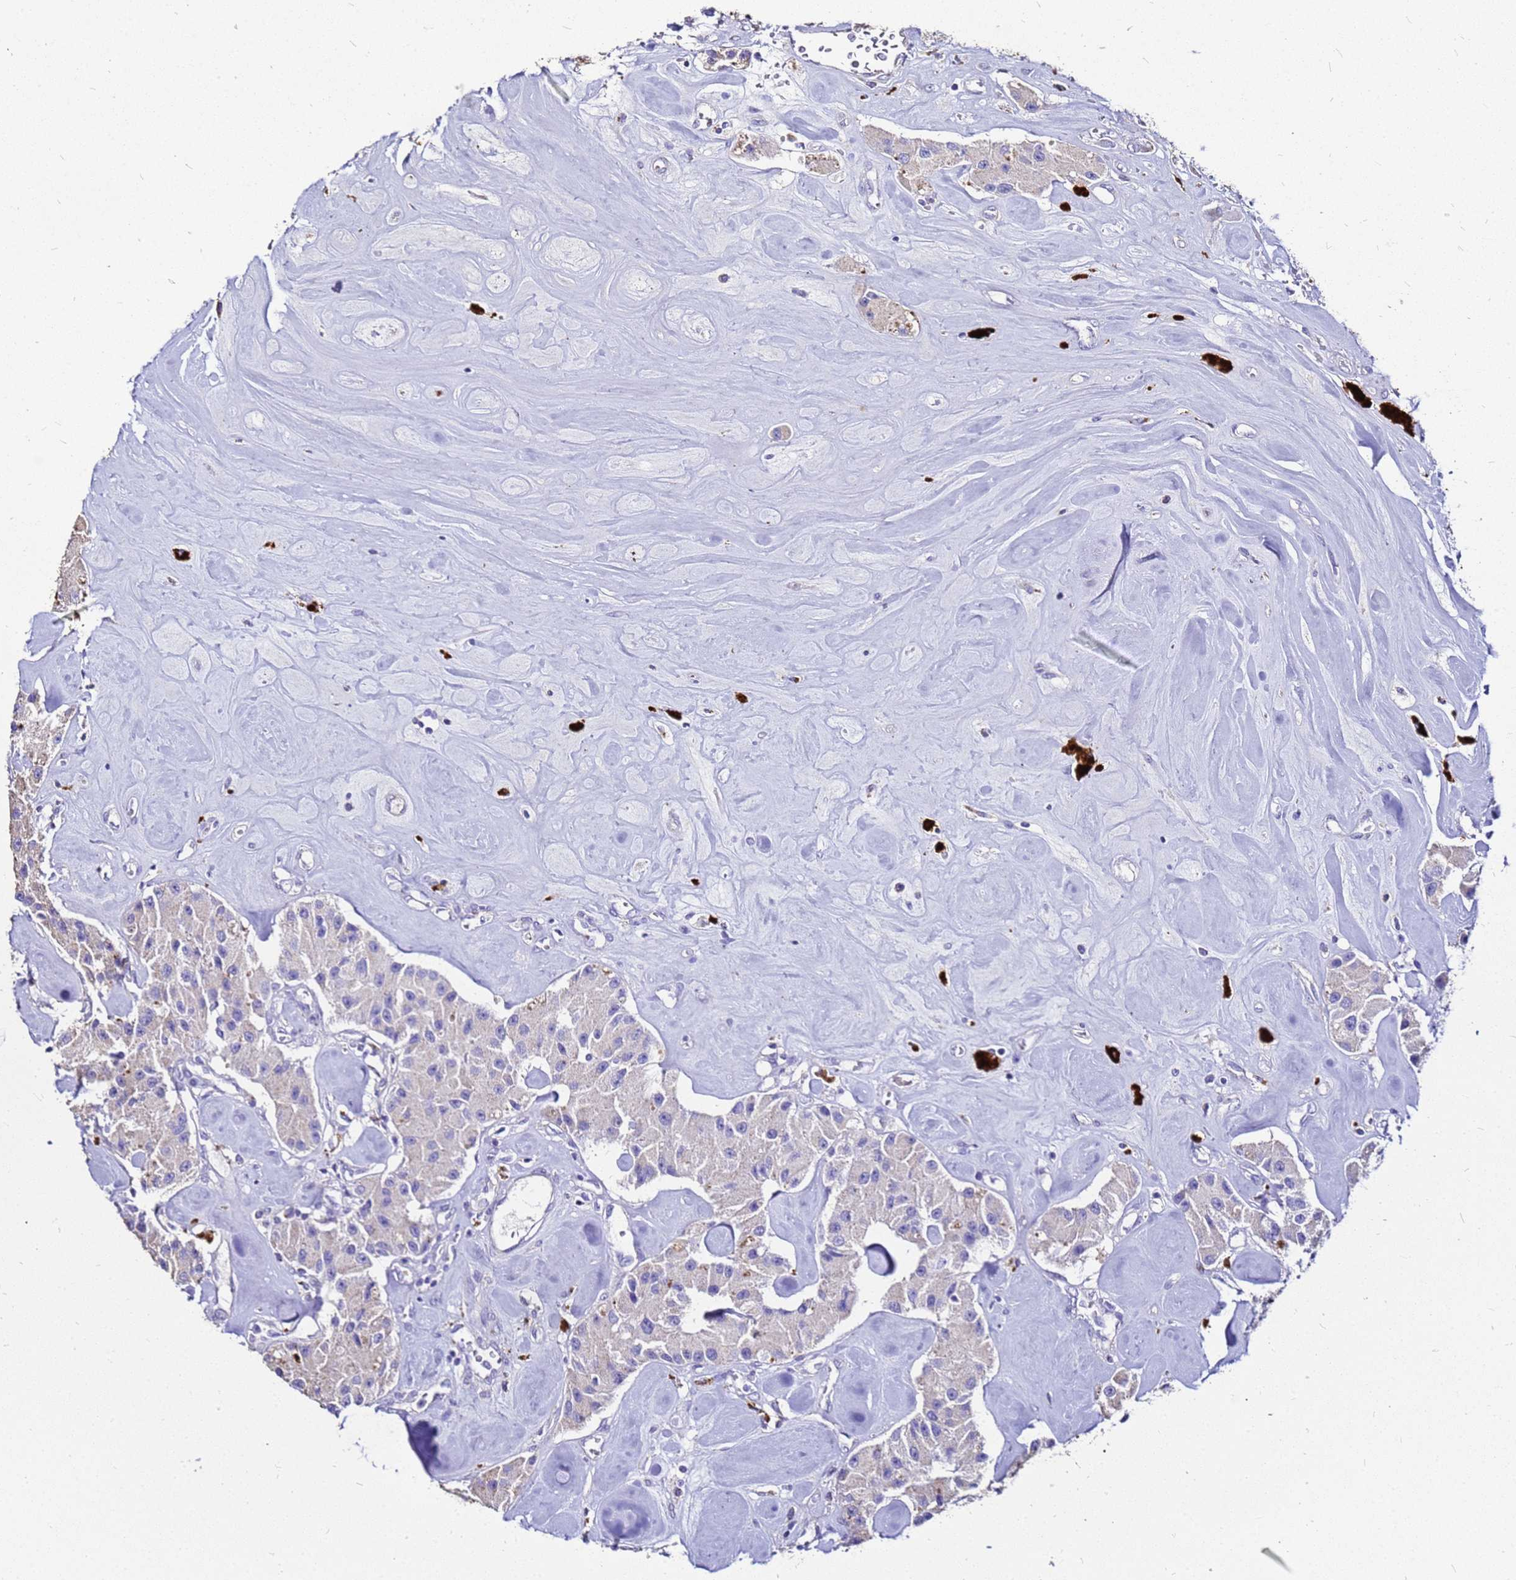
{"staining": {"intensity": "negative", "quantity": "none", "location": "none"}, "tissue": "carcinoid", "cell_type": "Tumor cells", "image_type": "cancer", "snomed": [{"axis": "morphology", "description": "Carcinoid, malignant, NOS"}, {"axis": "topography", "description": "Pancreas"}], "caption": "A high-resolution histopathology image shows immunohistochemistry (IHC) staining of carcinoid, which shows no significant staining in tumor cells.", "gene": "S100A2", "patient": {"sex": "male", "age": 41}}